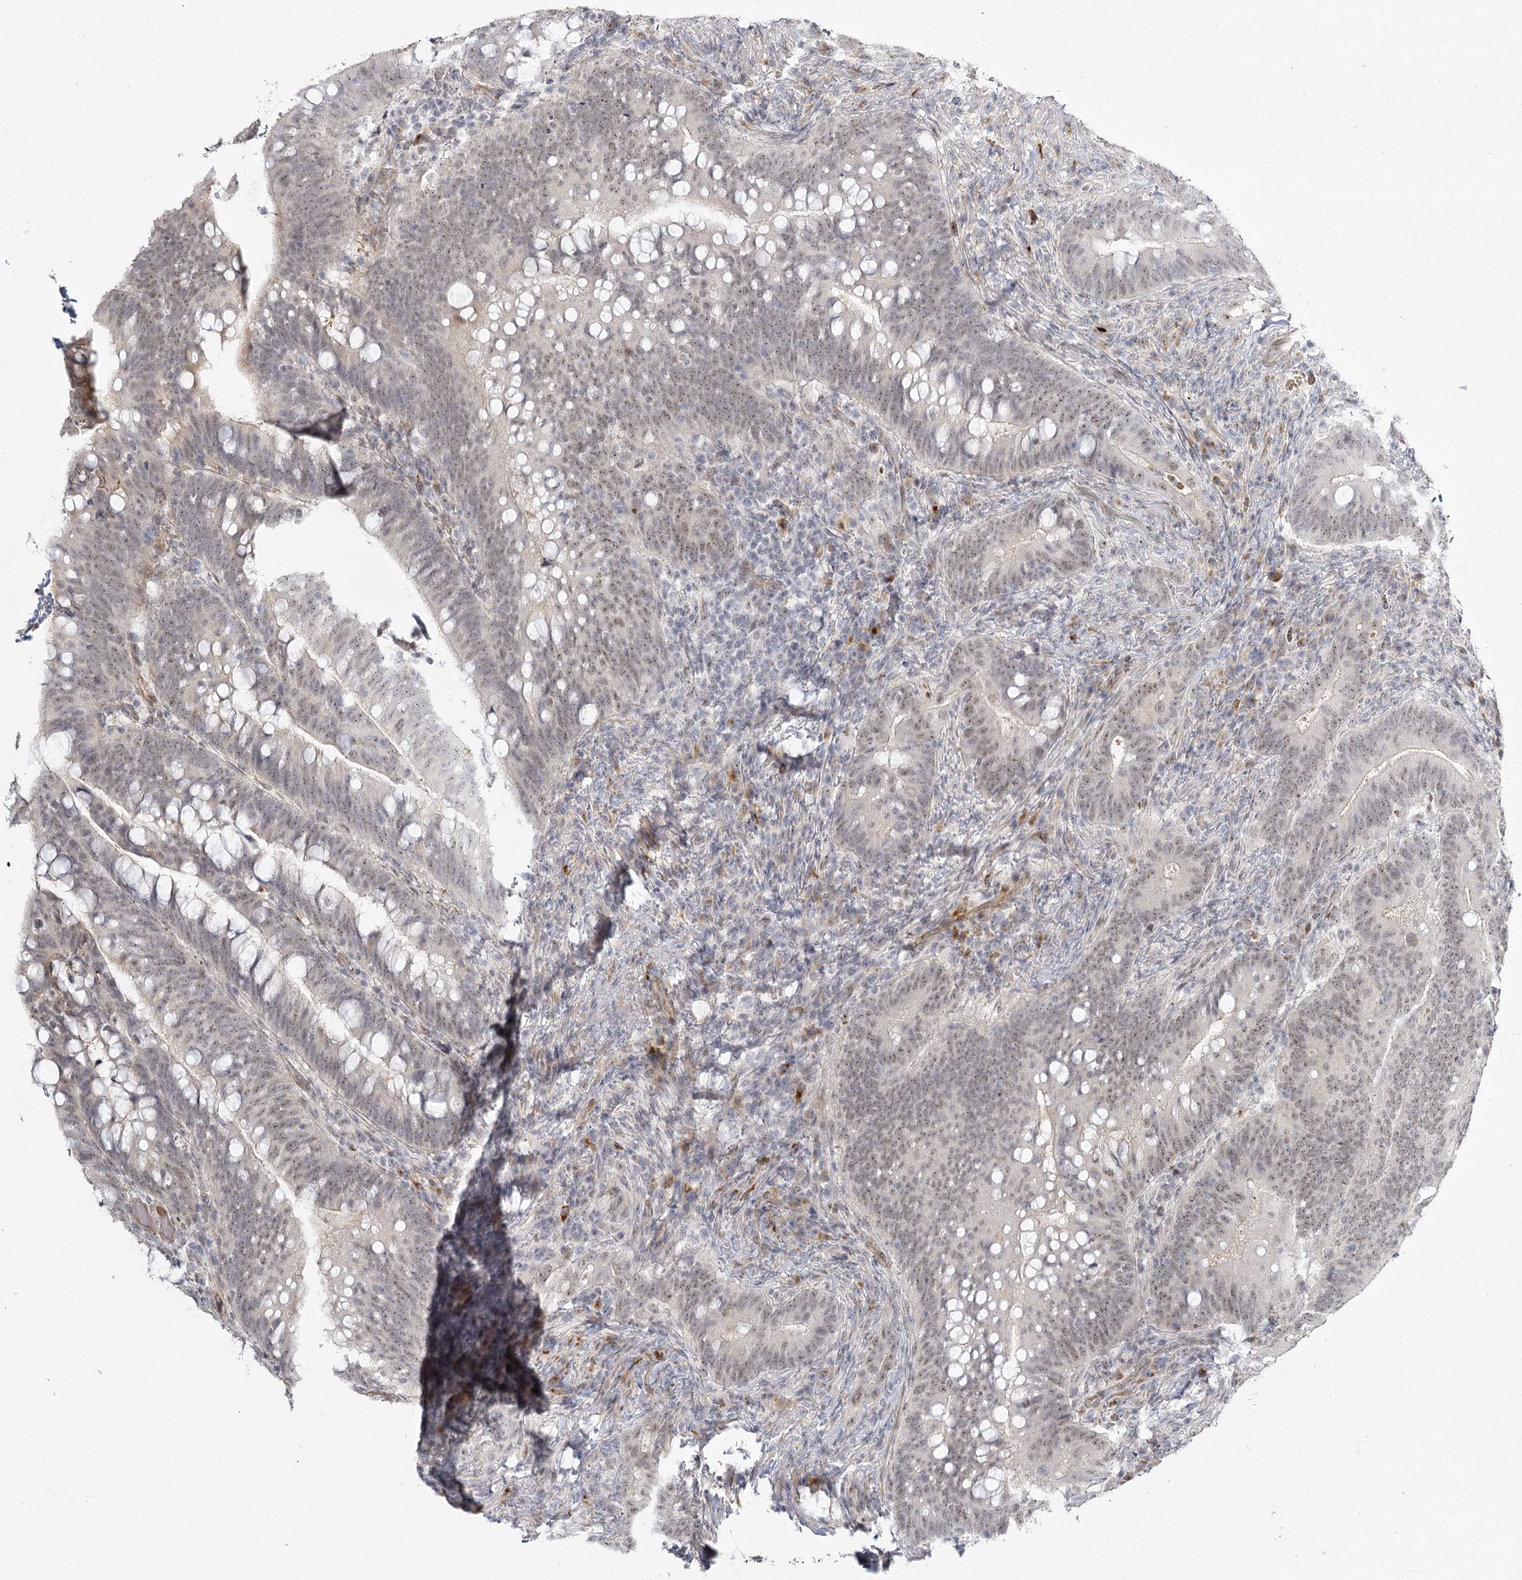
{"staining": {"intensity": "weak", "quantity": ">75%", "location": "nuclear"}, "tissue": "colorectal cancer", "cell_type": "Tumor cells", "image_type": "cancer", "snomed": [{"axis": "morphology", "description": "Adenocarcinoma, NOS"}, {"axis": "topography", "description": "Colon"}], "caption": "Human colorectal cancer stained for a protein (brown) displays weak nuclear positive expression in about >75% of tumor cells.", "gene": "EXOSC7", "patient": {"sex": "female", "age": 66}}